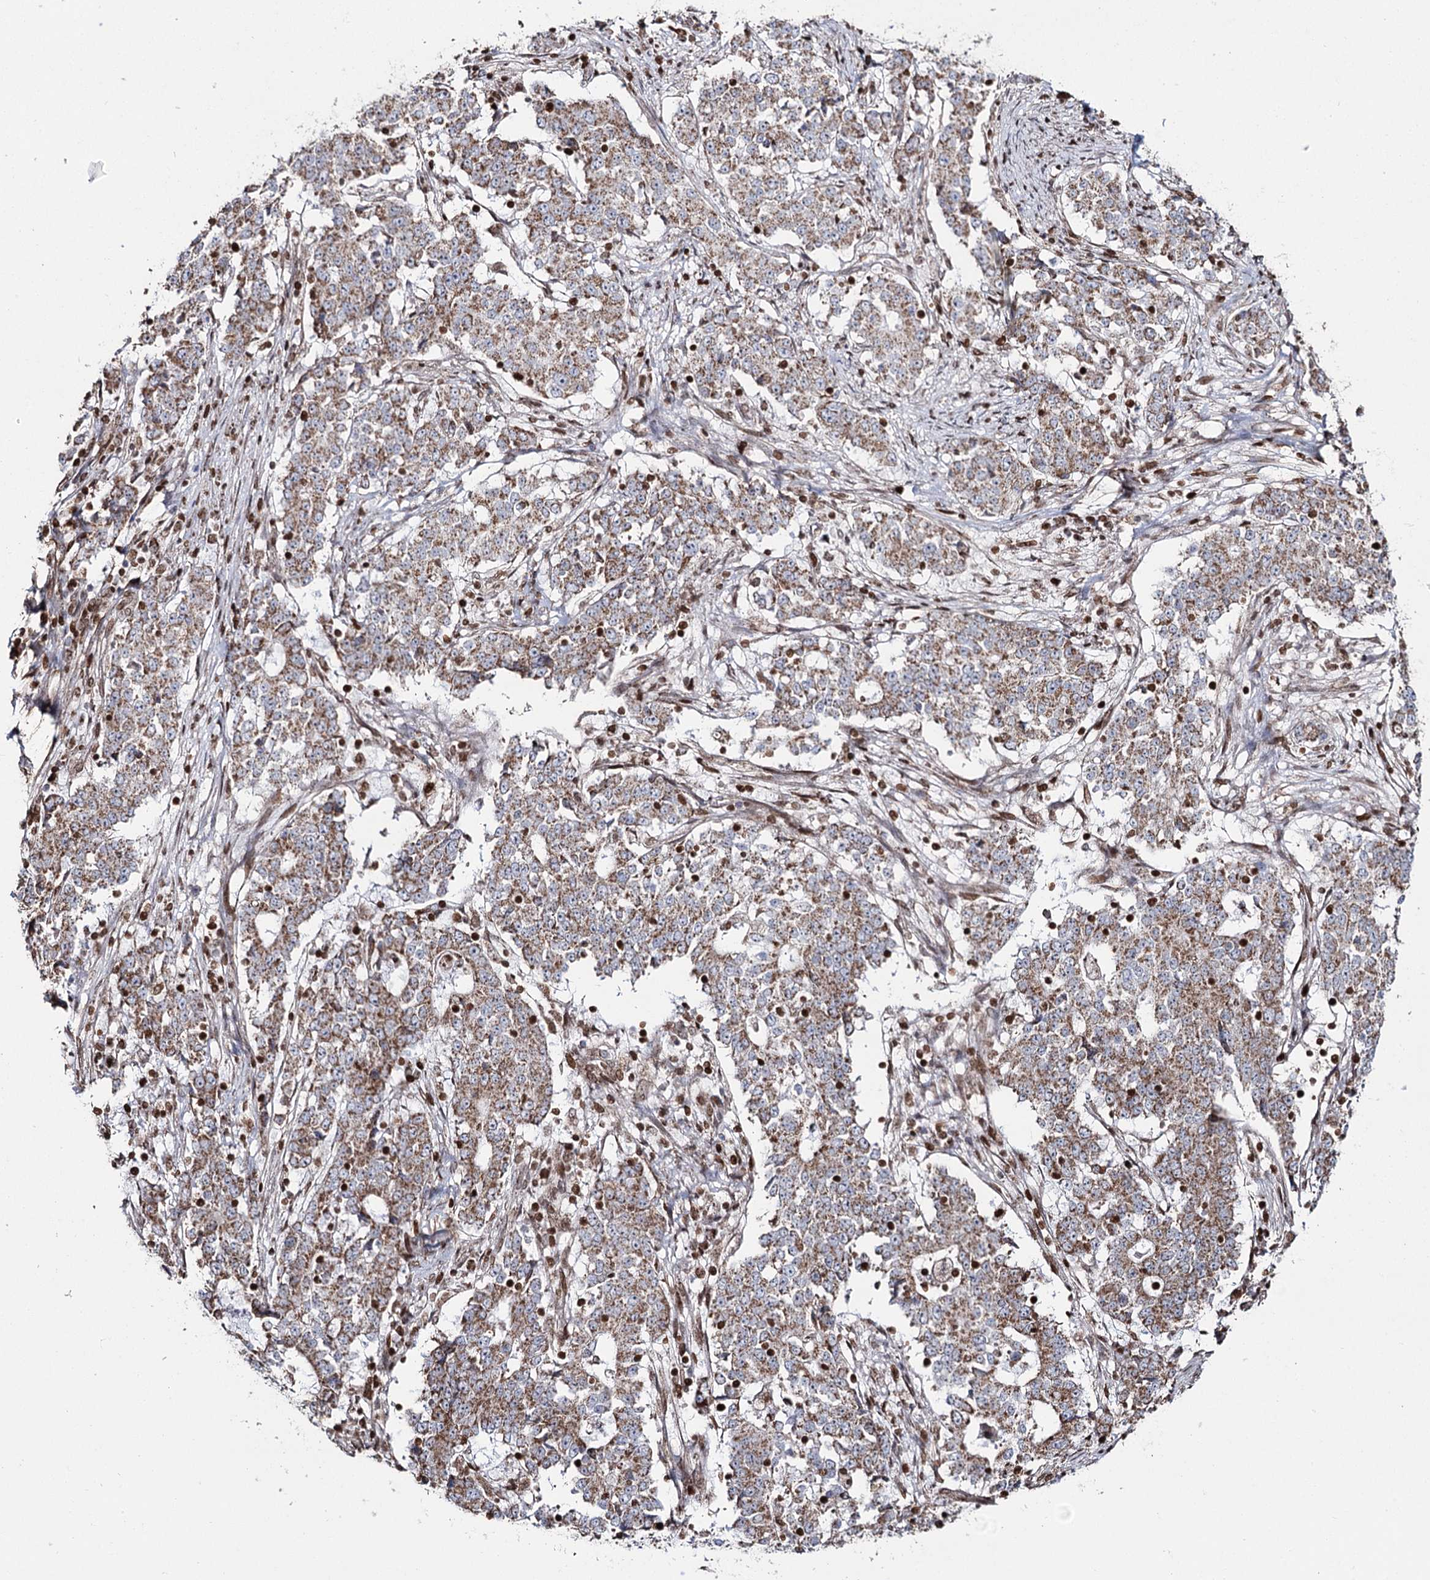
{"staining": {"intensity": "moderate", "quantity": ">75%", "location": "cytoplasmic/membranous"}, "tissue": "stomach cancer", "cell_type": "Tumor cells", "image_type": "cancer", "snomed": [{"axis": "morphology", "description": "Adenocarcinoma, NOS"}, {"axis": "topography", "description": "Stomach"}], "caption": "A high-resolution image shows immunohistochemistry (IHC) staining of stomach cancer, which reveals moderate cytoplasmic/membranous expression in approximately >75% of tumor cells.", "gene": "PDHX", "patient": {"sex": "male", "age": 59}}